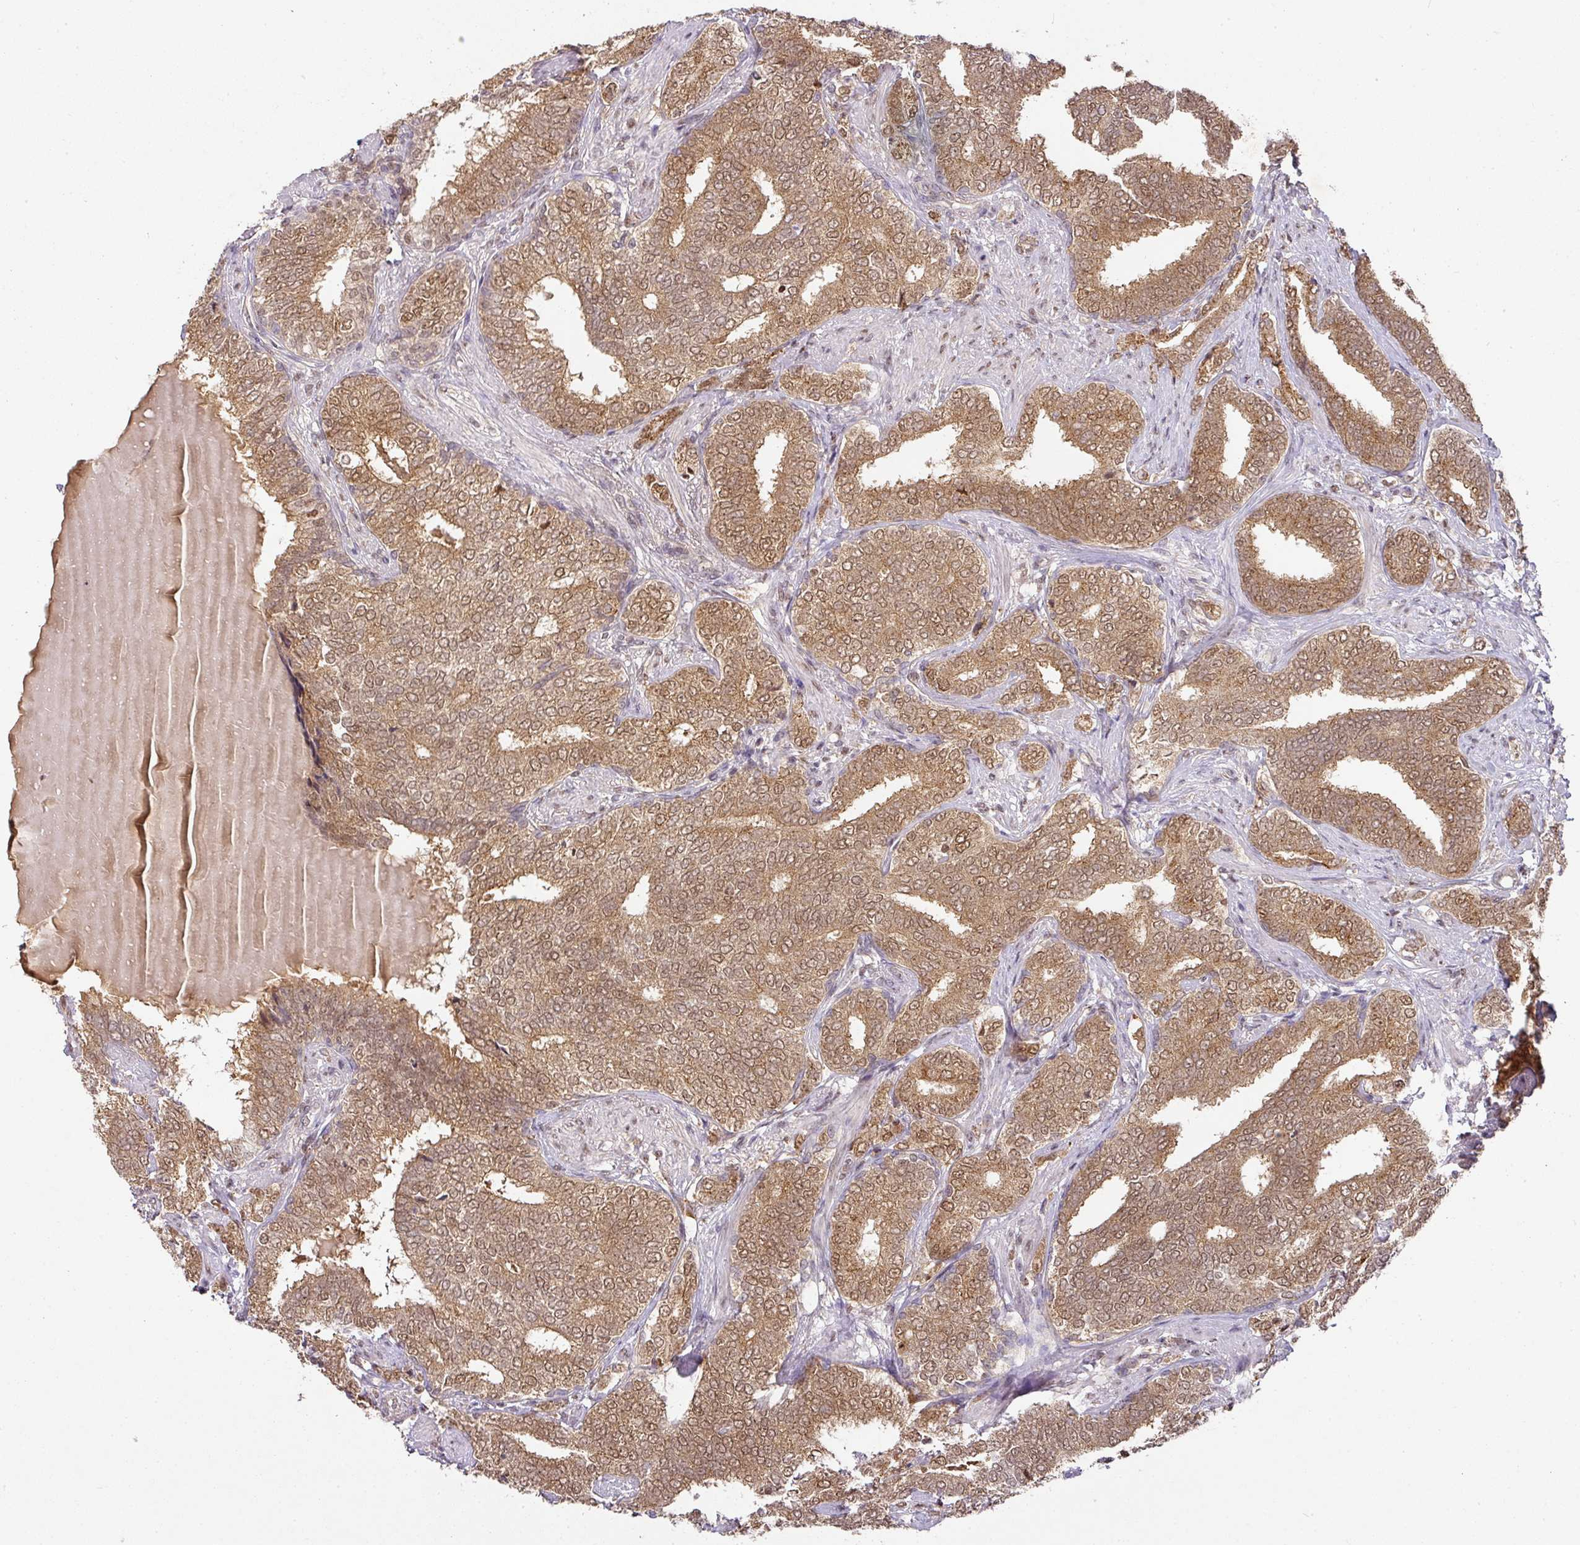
{"staining": {"intensity": "moderate", "quantity": ">75%", "location": "cytoplasmic/membranous,nuclear"}, "tissue": "prostate cancer", "cell_type": "Tumor cells", "image_type": "cancer", "snomed": [{"axis": "morphology", "description": "Adenocarcinoma, High grade"}, {"axis": "topography", "description": "Prostate"}], "caption": "Tumor cells reveal medium levels of moderate cytoplasmic/membranous and nuclear expression in approximately >75% of cells in human prostate high-grade adenocarcinoma.", "gene": "RANBP9", "patient": {"sex": "male", "age": 72}}